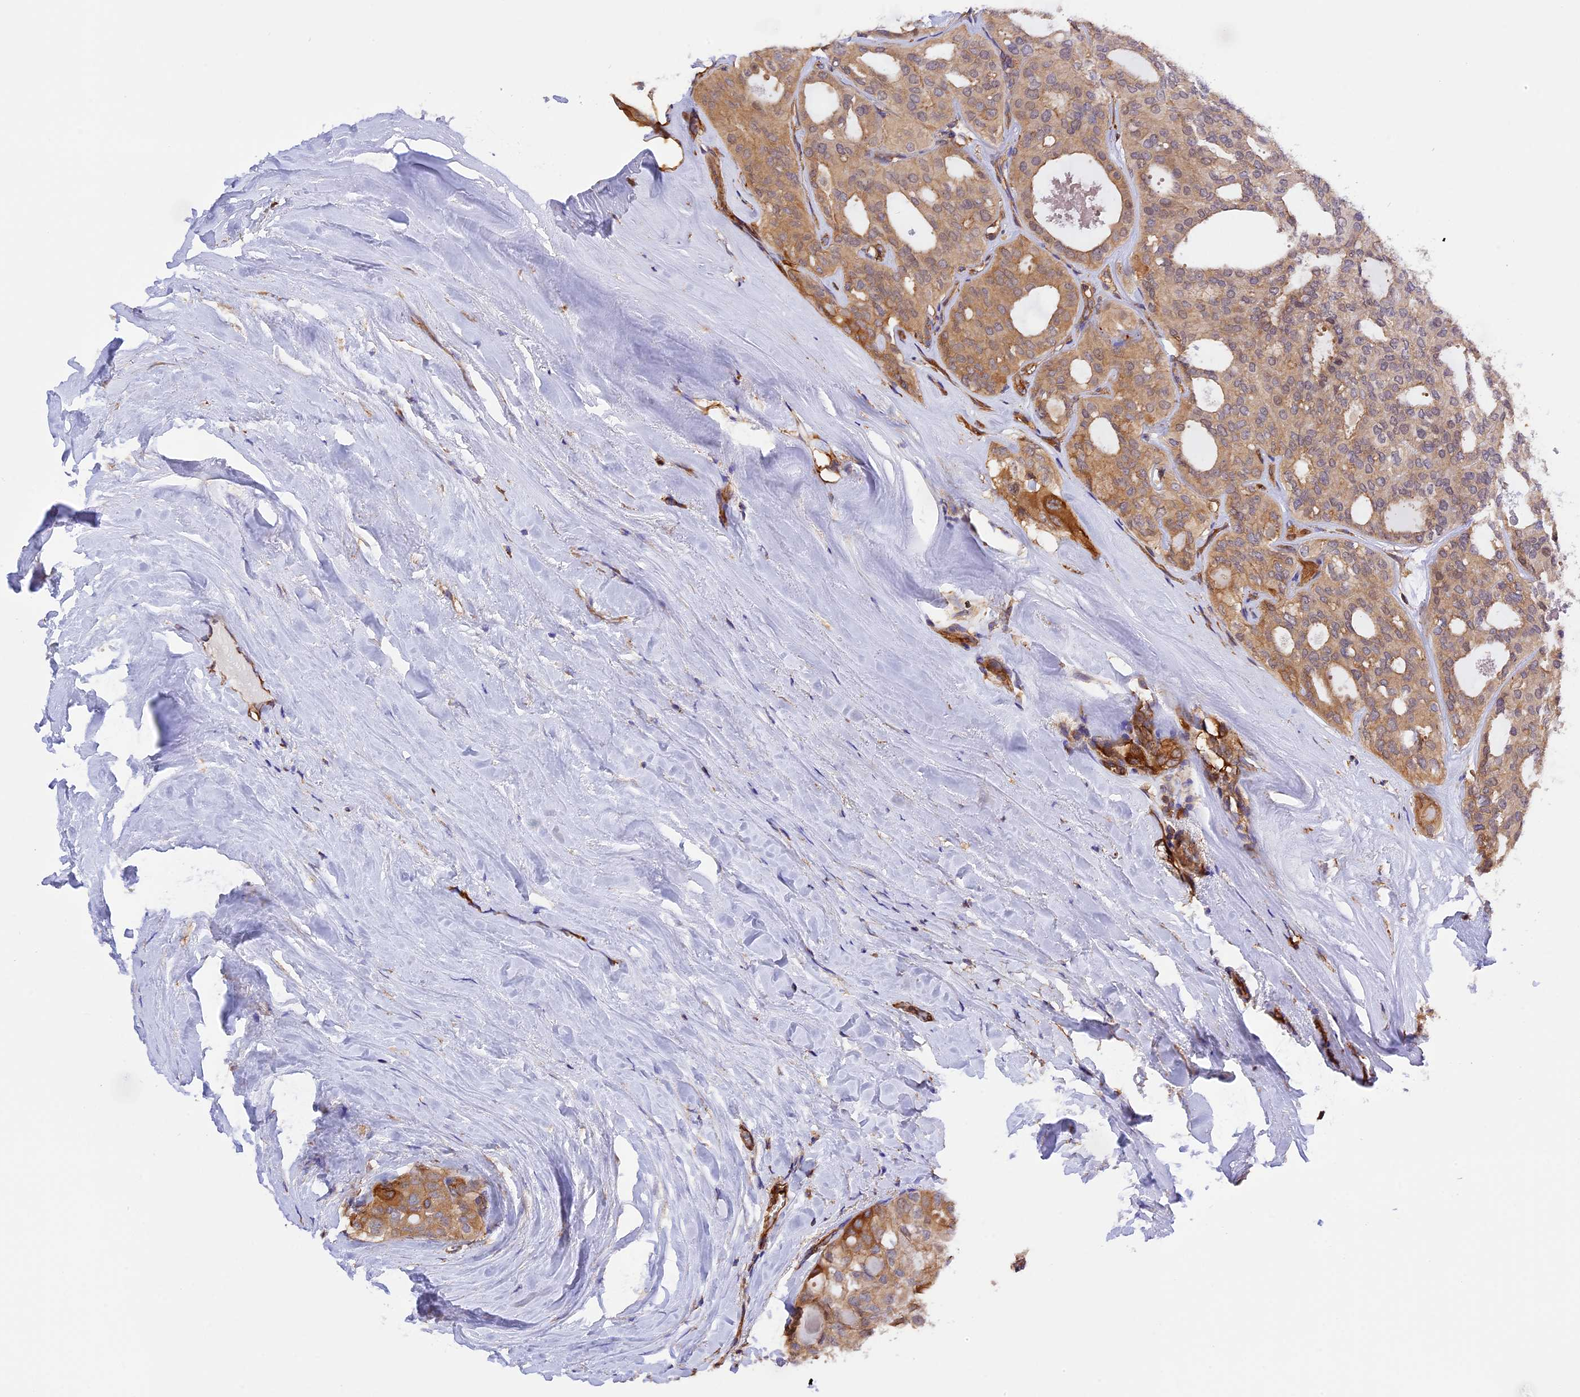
{"staining": {"intensity": "moderate", "quantity": ">75%", "location": "cytoplasmic/membranous"}, "tissue": "thyroid cancer", "cell_type": "Tumor cells", "image_type": "cancer", "snomed": [{"axis": "morphology", "description": "Follicular adenoma carcinoma, NOS"}, {"axis": "topography", "description": "Thyroid gland"}], "caption": "Thyroid cancer tissue exhibits moderate cytoplasmic/membranous positivity in about >75% of tumor cells, visualized by immunohistochemistry. (DAB IHC with brightfield microscopy, high magnification).", "gene": "C5orf22", "patient": {"sex": "male", "age": 75}}